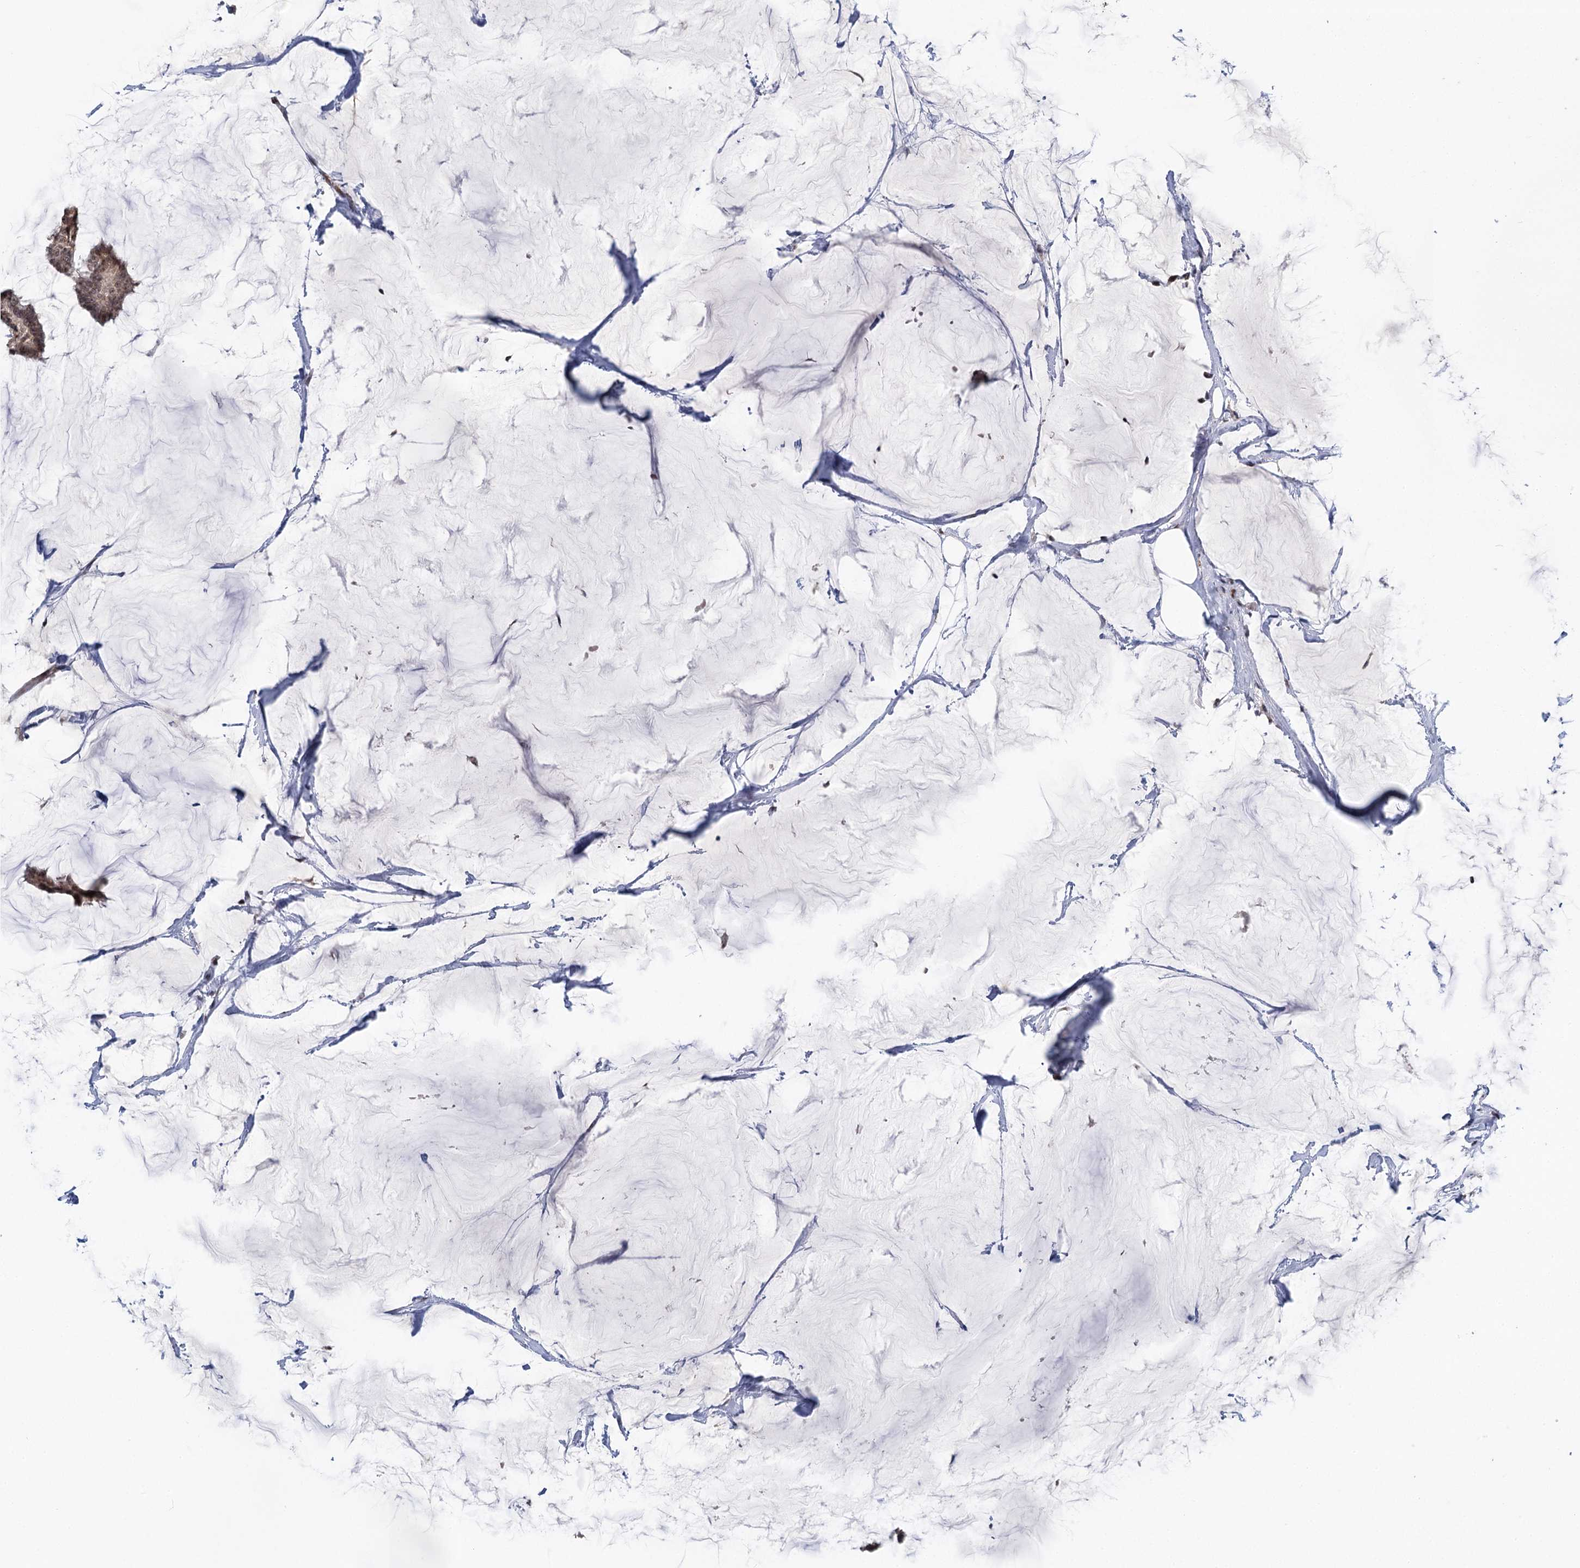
{"staining": {"intensity": "weak", "quantity": ">75%", "location": "nuclear"}, "tissue": "breast cancer", "cell_type": "Tumor cells", "image_type": "cancer", "snomed": [{"axis": "morphology", "description": "Duct carcinoma"}, {"axis": "topography", "description": "Breast"}], "caption": "A brown stain shows weak nuclear staining of a protein in breast cancer tumor cells. Immunohistochemistry (ihc) stains the protein of interest in brown and the nuclei are stained blue.", "gene": "TREX1", "patient": {"sex": "female", "age": 93}}